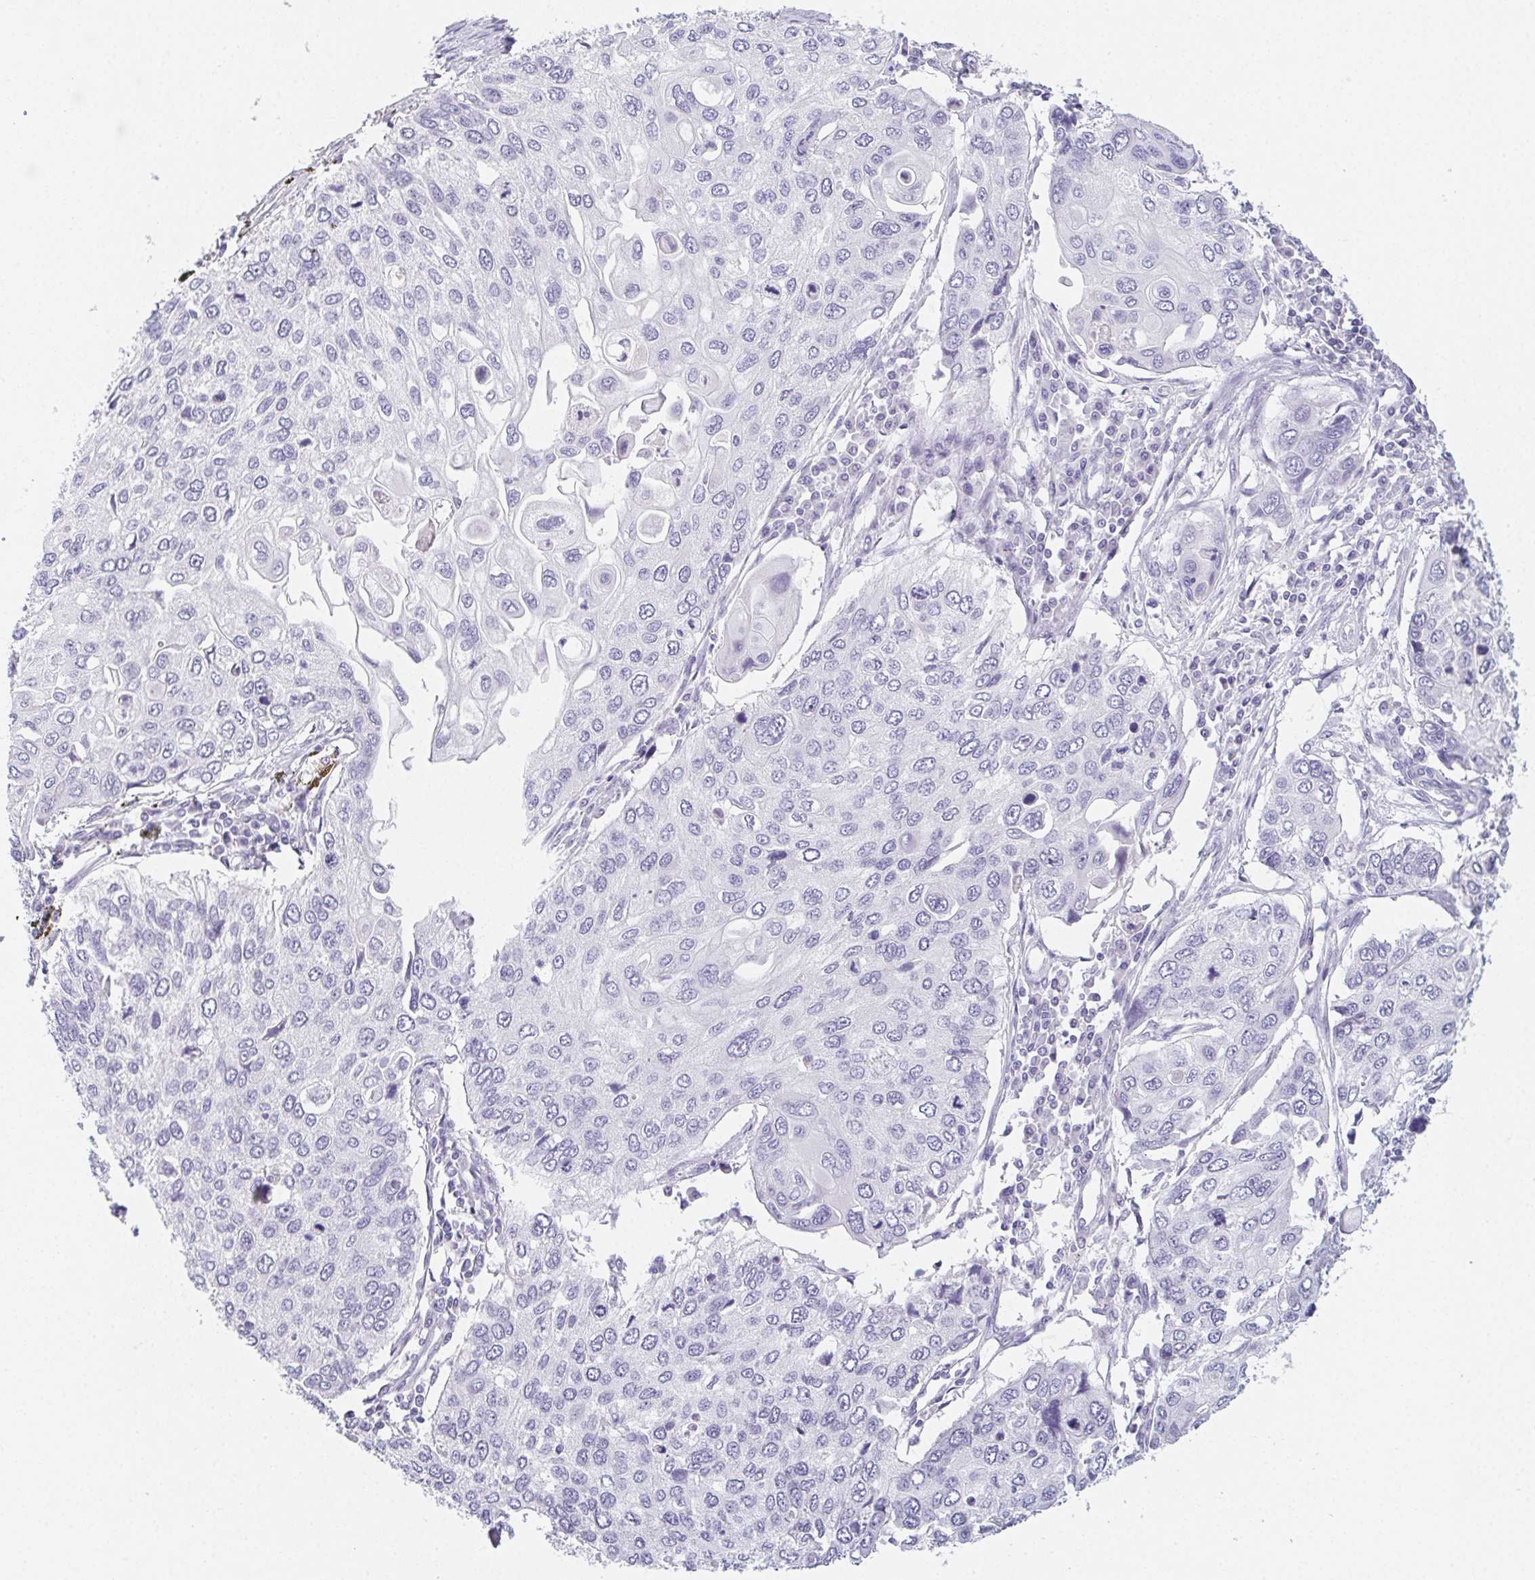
{"staining": {"intensity": "negative", "quantity": "none", "location": "none"}, "tissue": "lung cancer", "cell_type": "Tumor cells", "image_type": "cancer", "snomed": [{"axis": "morphology", "description": "Squamous cell carcinoma, NOS"}, {"axis": "morphology", "description": "Squamous cell carcinoma, metastatic, NOS"}, {"axis": "topography", "description": "Lung"}], "caption": "There is no significant staining in tumor cells of lung cancer.", "gene": "GLIPR1L1", "patient": {"sex": "male", "age": 63}}